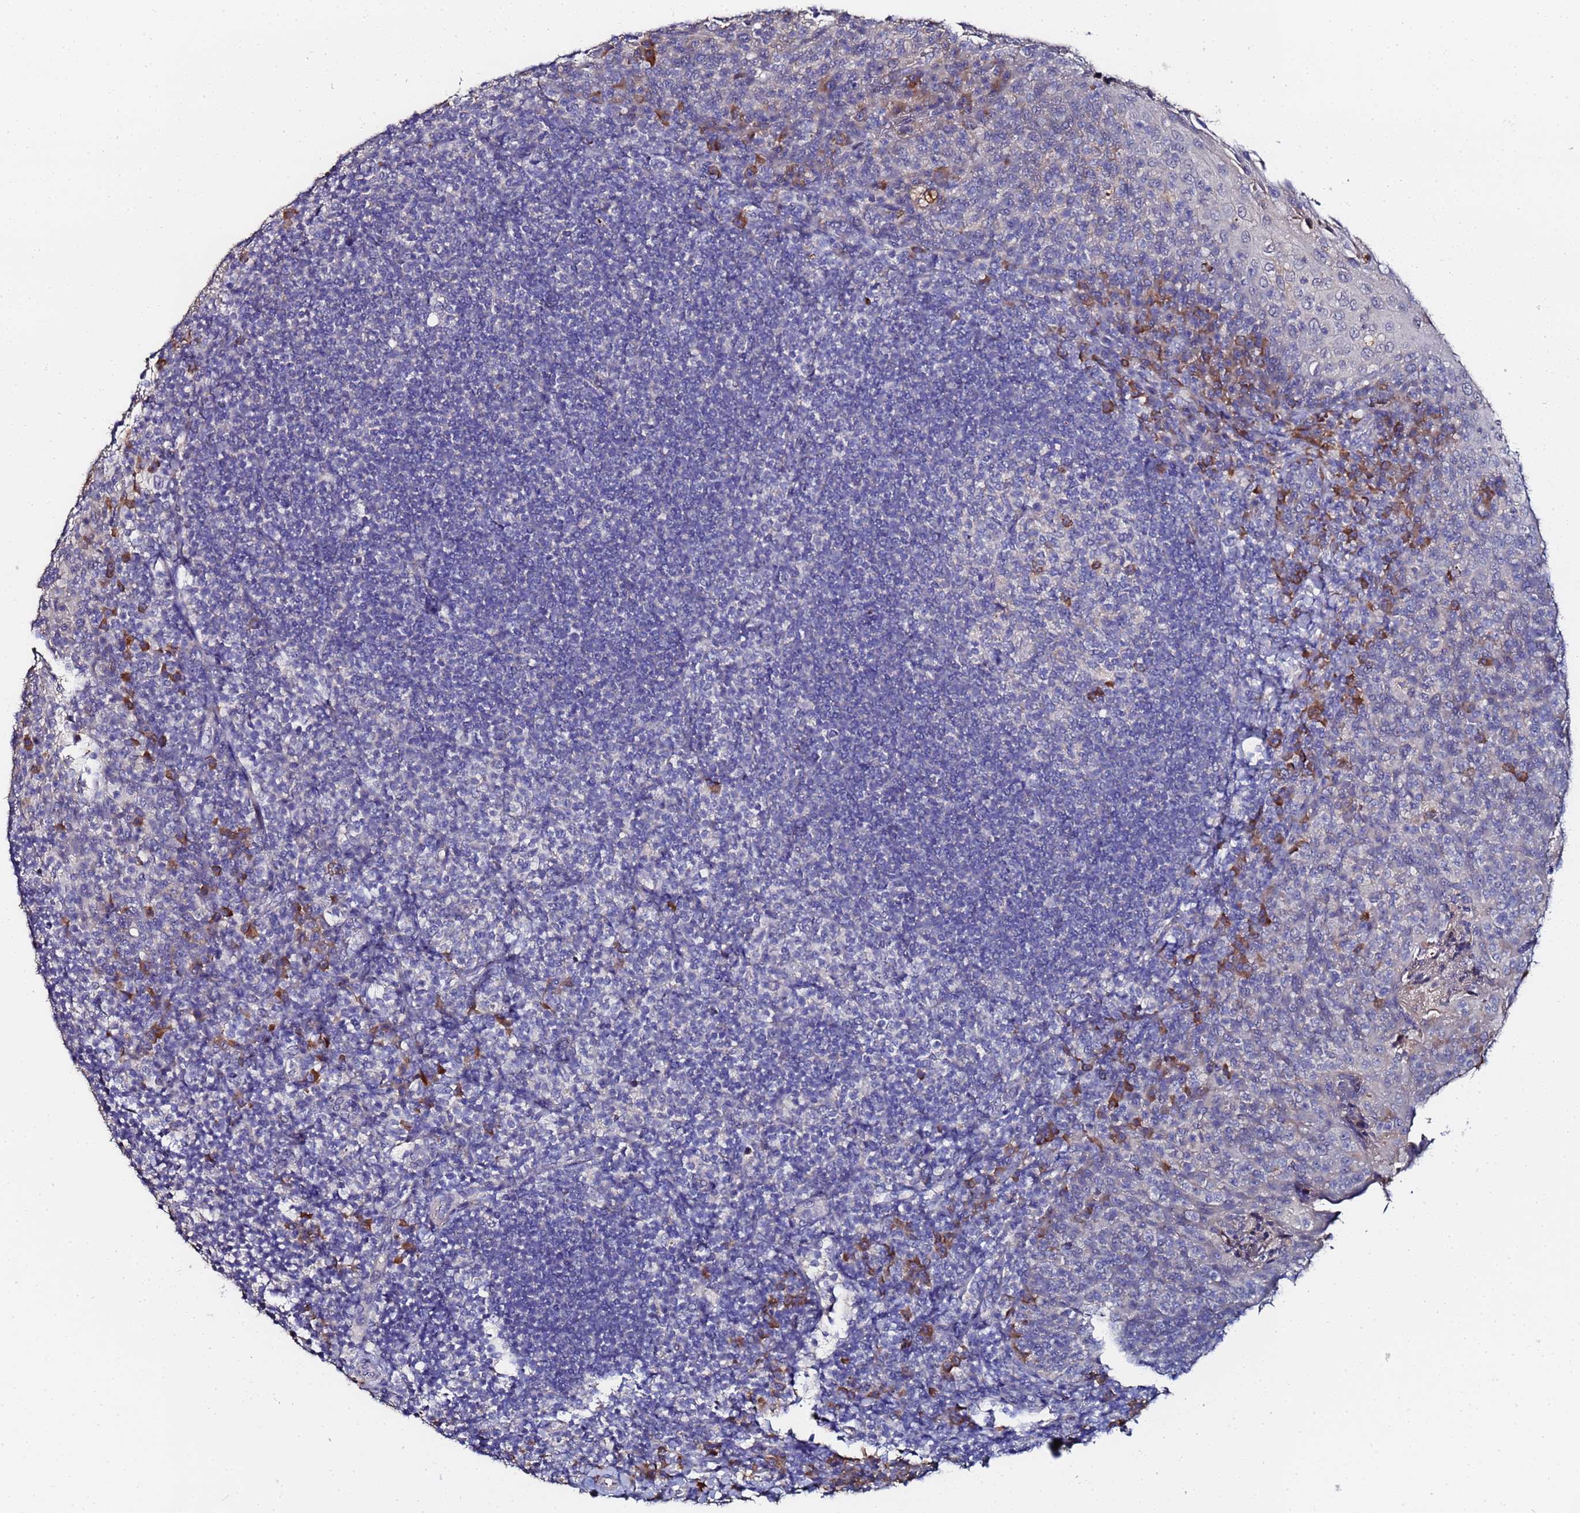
{"staining": {"intensity": "negative", "quantity": "none", "location": "none"}, "tissue": "tonsil", "cell_type": "Germinal center cells", "image_type": "normal", "snomed": [{"axis": "morphology", "description": "Normal tissue, NOS"}, {"axis": "topography", "description": "Tonsil"}], "caption": "This histopathology image is of unremarkable tonsil stained with IHC to label a protein in brown with the nuclei are counter-stained blue. There is no positivity in germinal center cells.", "gene": "TCP10L", "patient": {"sex": "female", "age": 10}}